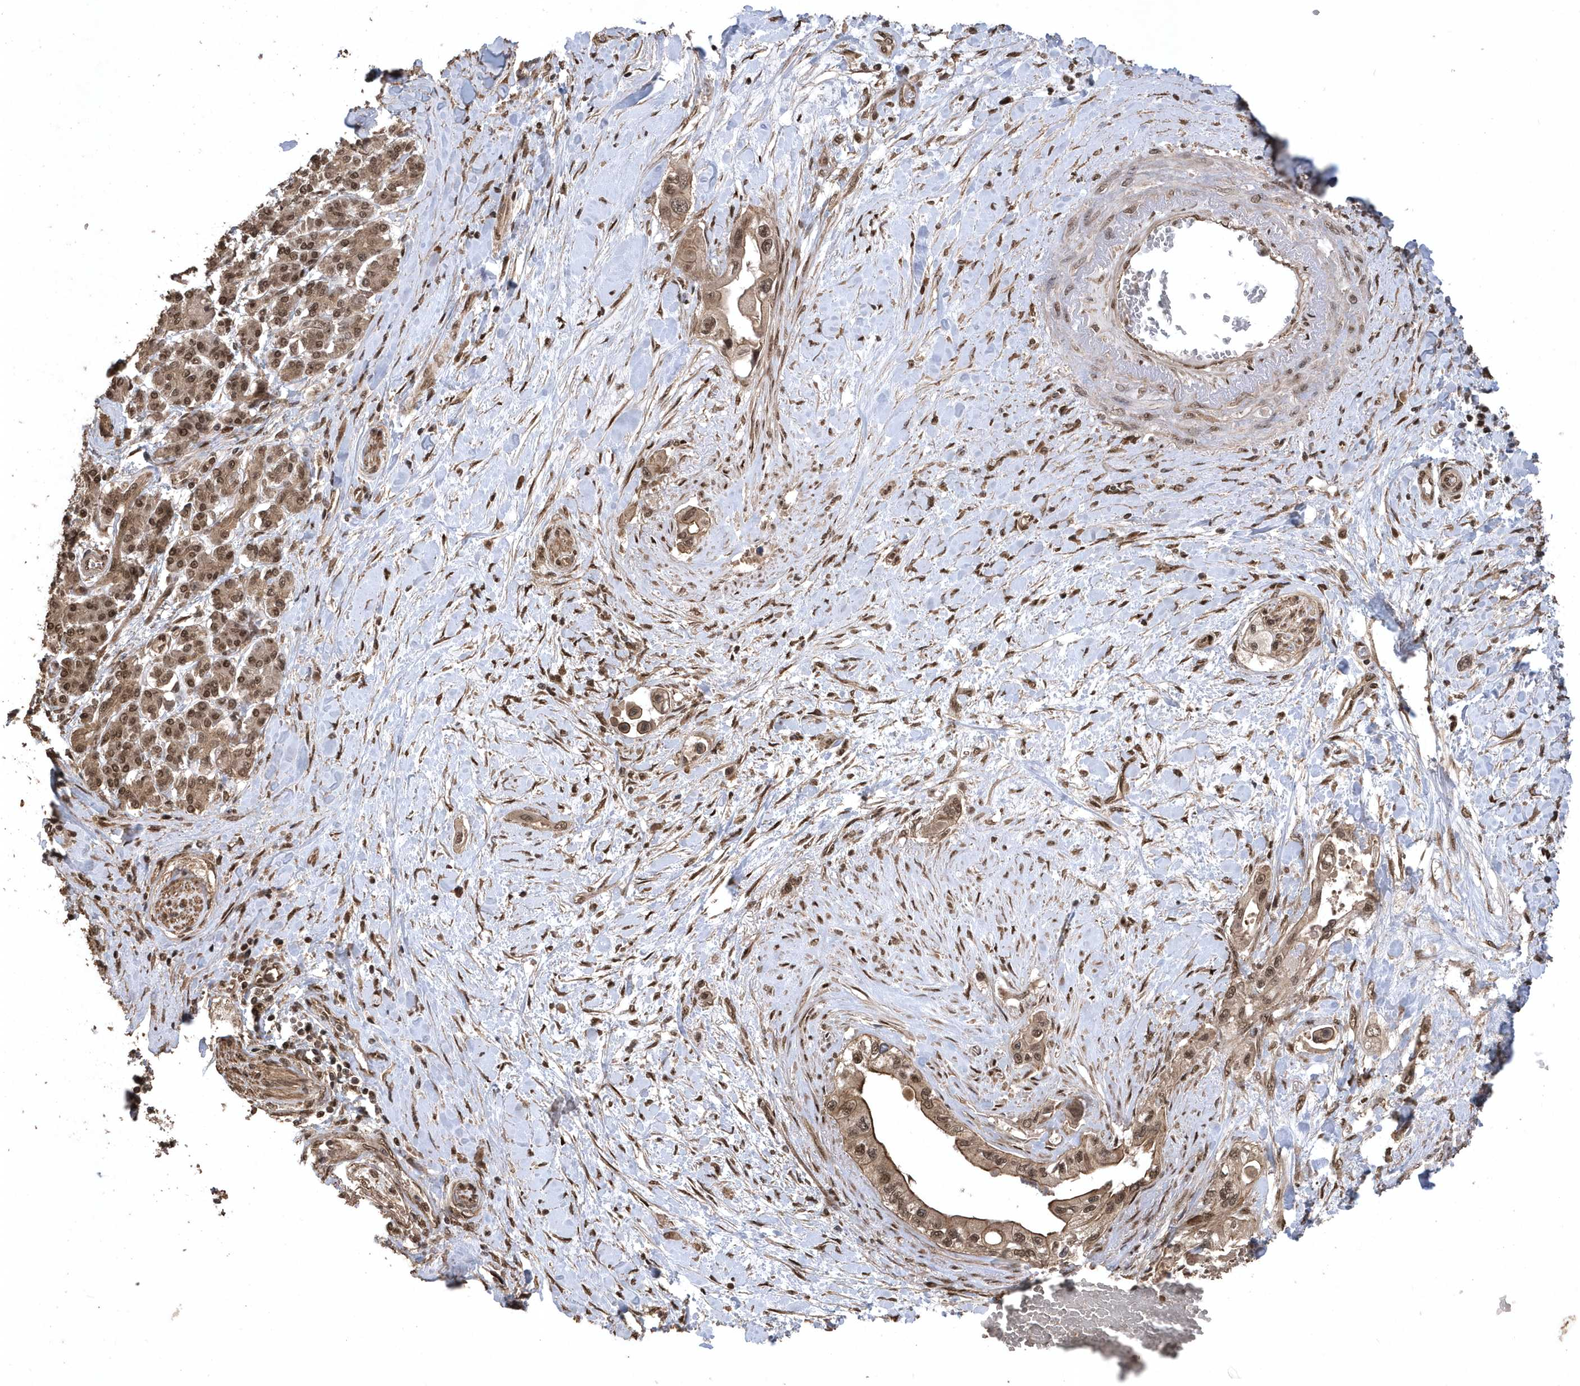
{"staining": {"intensity": "moderate", "quantity": ">75%", "location": "cytoplasmic/membranous,nuclear"}, "tissue": "pancreatic cancer", "cell_type": "Tumor cells", "image_type": "cancer", "snomed": [{"axis": "morphology", "description": "Inflammation, NOS"}, {"axis": "morphology", "description": "Adenocarcinoma, NOS"}, {"axis": "topography", "description": "Pancreas"}], "caption": "Human adenocarcinoma (pancreatic) stained for a protein (brown) demonstrates moderate cytoplasmic/membranous and nuclear positive expression in about >75% of tumor cells.", "gene": "INTS12", "patient": {"sex": "female", "age": 56}}